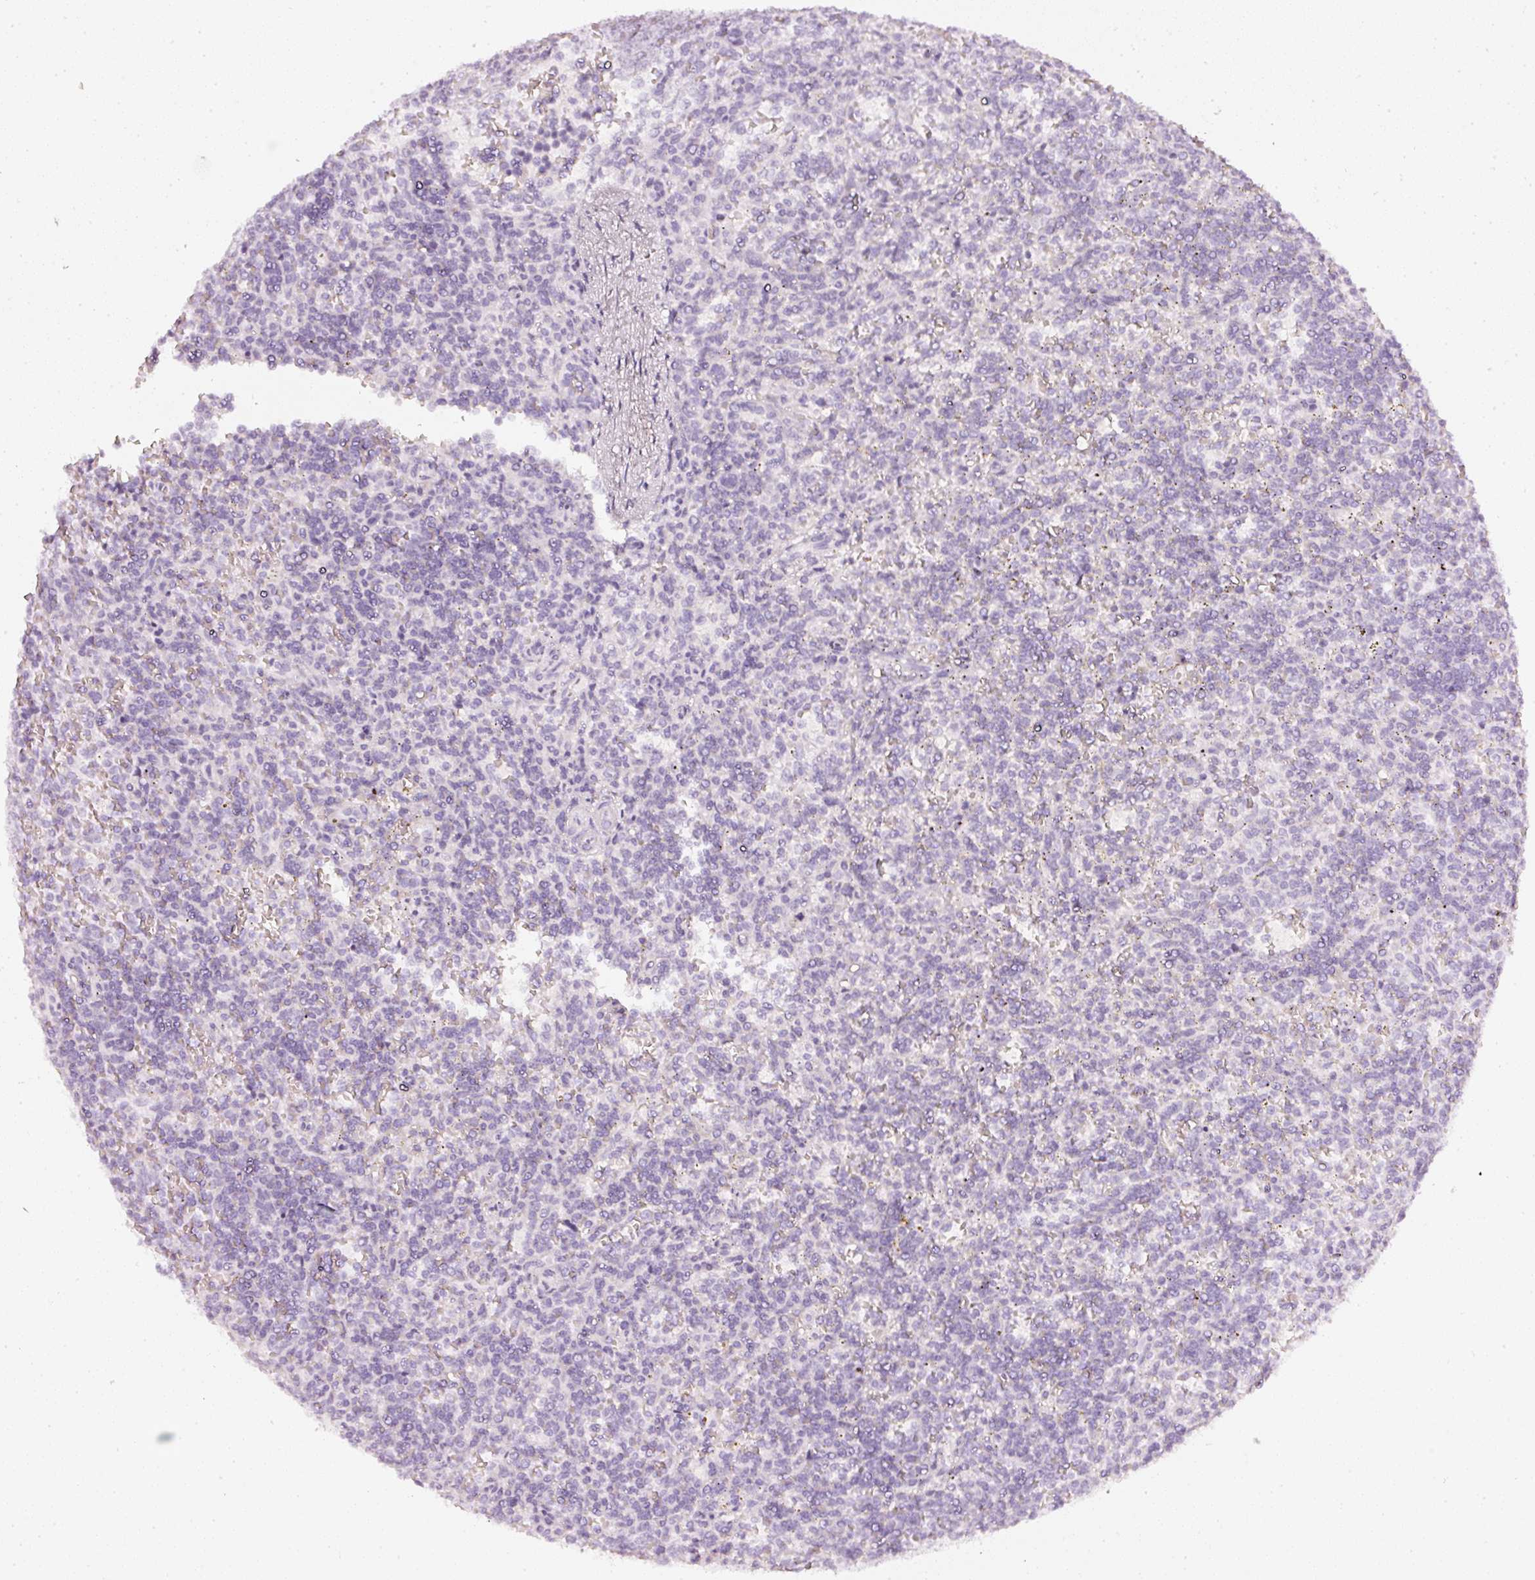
{"staining": {"intensity": "negative", "quantity": "none", "location": "none"}, "tissue": "lymphoma", "cell_type": "Tumor cells", "image_type": "cancer", "snomed": [{"axis": "morphology", "description": "Malignant lymphoma, non-Hodgkin's type, Low grade"}, {"axis": "topography", "description": "Spleen"}], "caption": "An immunohistochemistry (IHC) photomicrograph of malignant lymphoma, non-Hodgkin's type (low-grade) is shown. There is no staining in tumor cells of malignant lymphoma, non-Hodgkin's type (low-grade). Brightfield microscopy of immunohistochemistry stained with DAB (brown) and hematoxylin (blue), captured at high magnification.", "gene": "CNP", "patient": {"sex": "male", "age": 73}}